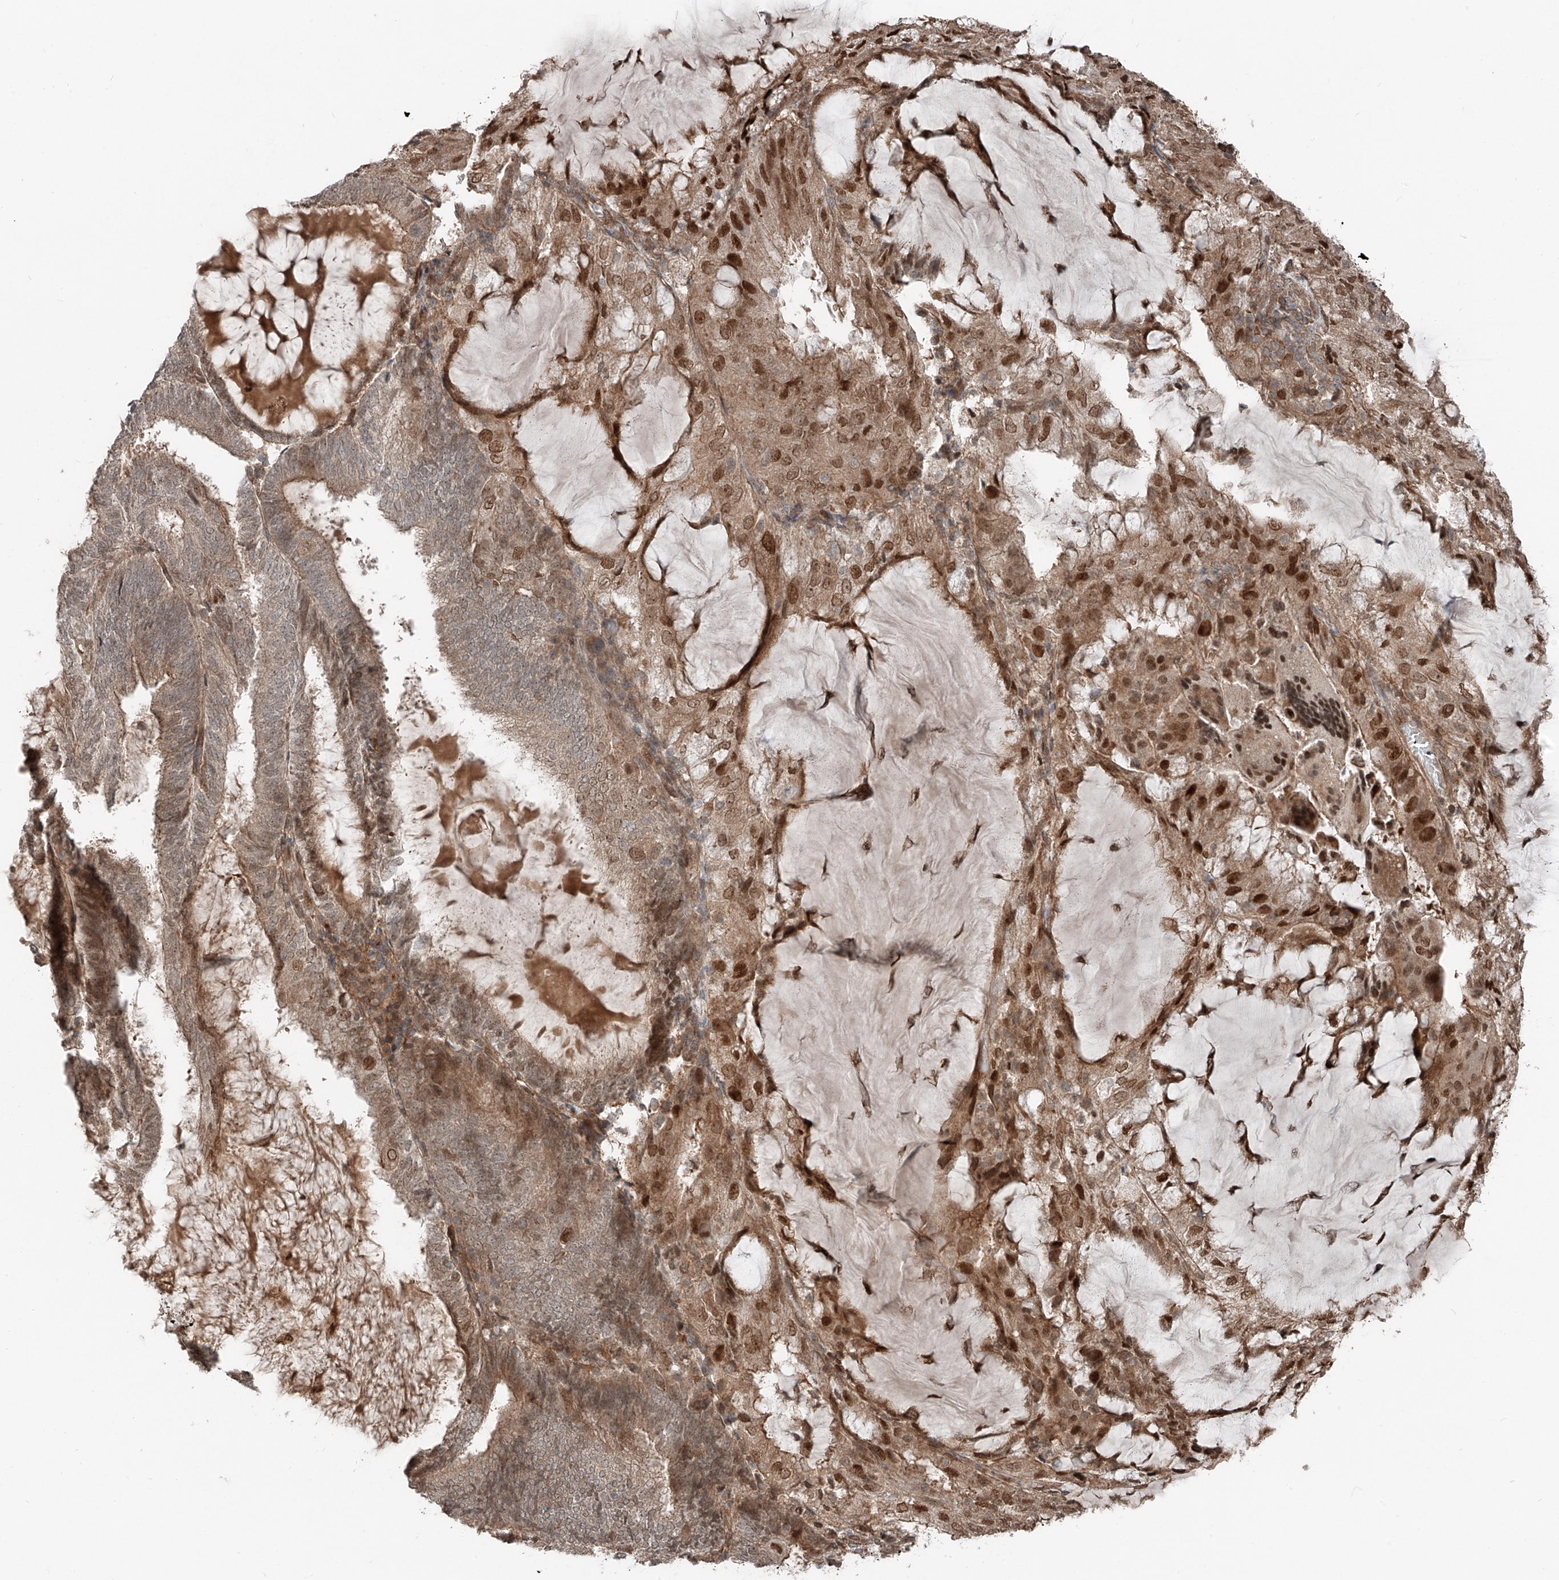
{"staining": {"intensity": "moderate", "quantity": ">75%", "location": "cytoplasmic/membranous,nuclear"}, "tissue": "endometrial cancer", "cell_type": "Tumor cells", "image_type": "cancer", "snomed": [{"axis": "morphology", "description": "Adenocarcinoma, NOS"}, {"axis": "topography", "description": "Endometrium"}], "caption": "High-power microscopy captured an immunohistochemistry (IHC) photomicrograph of endometrial adenocarcinoma, revealing moderate cytoplasmic/membranous and nuclear positivity in about >75% of tumor cells.", "gene": "CEP162", "patient": {"sex": "female", "age": 81}}